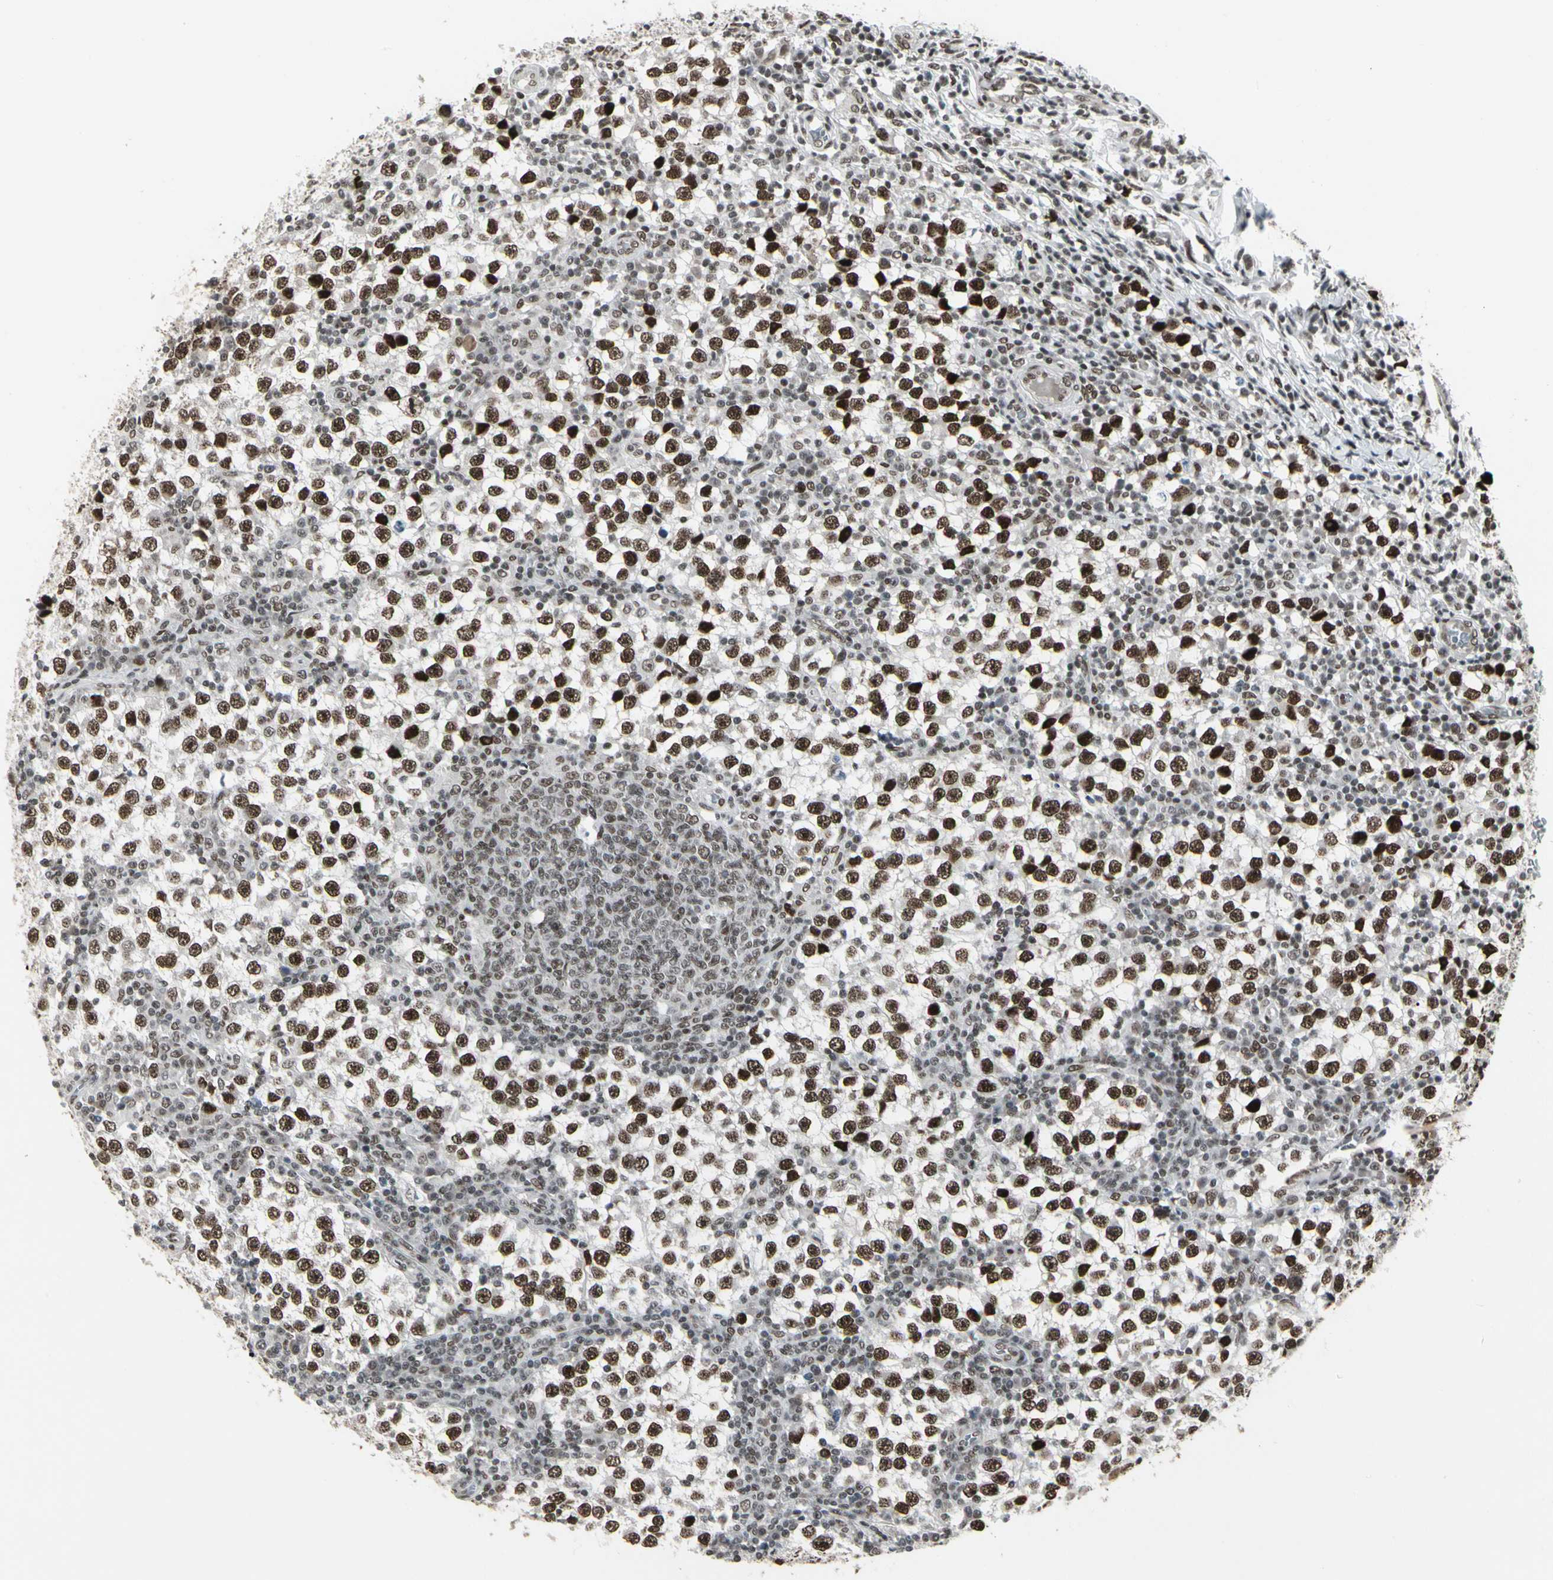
{"staining": {"intensity": "strong", "quantity": ">75%", "location": "nuclear"}, "tissue": "testis cancer", "cell_type": "Tumor cells", "image_type": "cancer", "snomed": [{"axis": "morphology", "description": "Seminoma, NOS"}, {"axis": "topography", "description": "Testis"}], "caption": "A brown stain highlights strong nuclear expression of a protein in testis cancer (seminoma) tumor cells.", "gene": "HMG20A", "patient": {"sex": "male", "age": 65}}